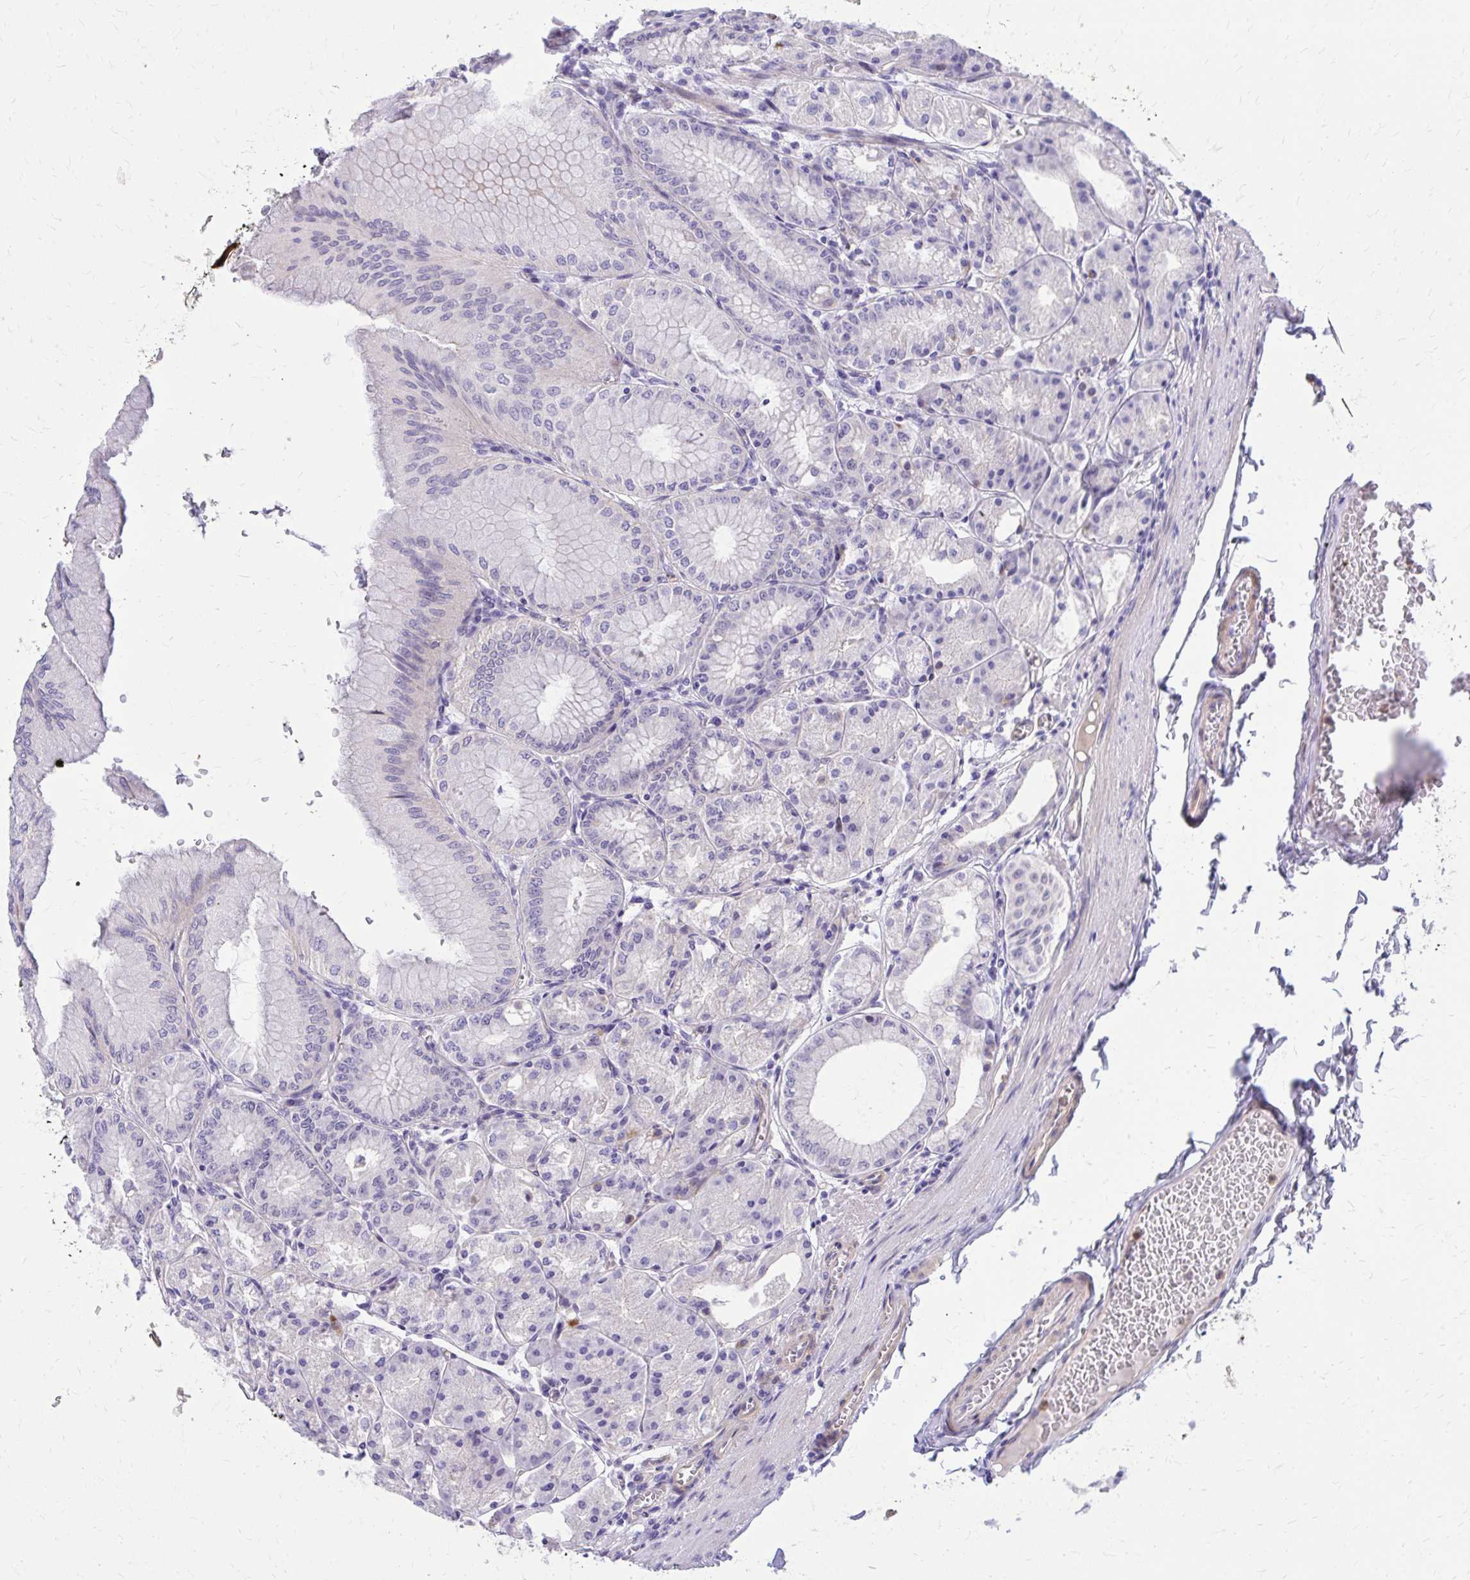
{"staining": {"intensity": "moderate", "quantity": "<25%", "location": "cytoplasmic/membranous"}, "tissue": "stomach", "cell_type": "Glandular cells", "image_type": "normal", "snomed": [{"axis": "morphology", "description": "Normal tissue, NOS"}, {"axis": "topography", "description": "Stomach, lower"}], "caption": "Immunohistochemistry (IHC) of unremarkable human stomach exhibits low levels of moderate cytoplasmic/membranous staining in approximately <25% of glandular cells. (IHC, brightfield microscopy, high magnification).", "gene": "ADAMTSL1", "patient": {"sex": "male", "age": 71}}